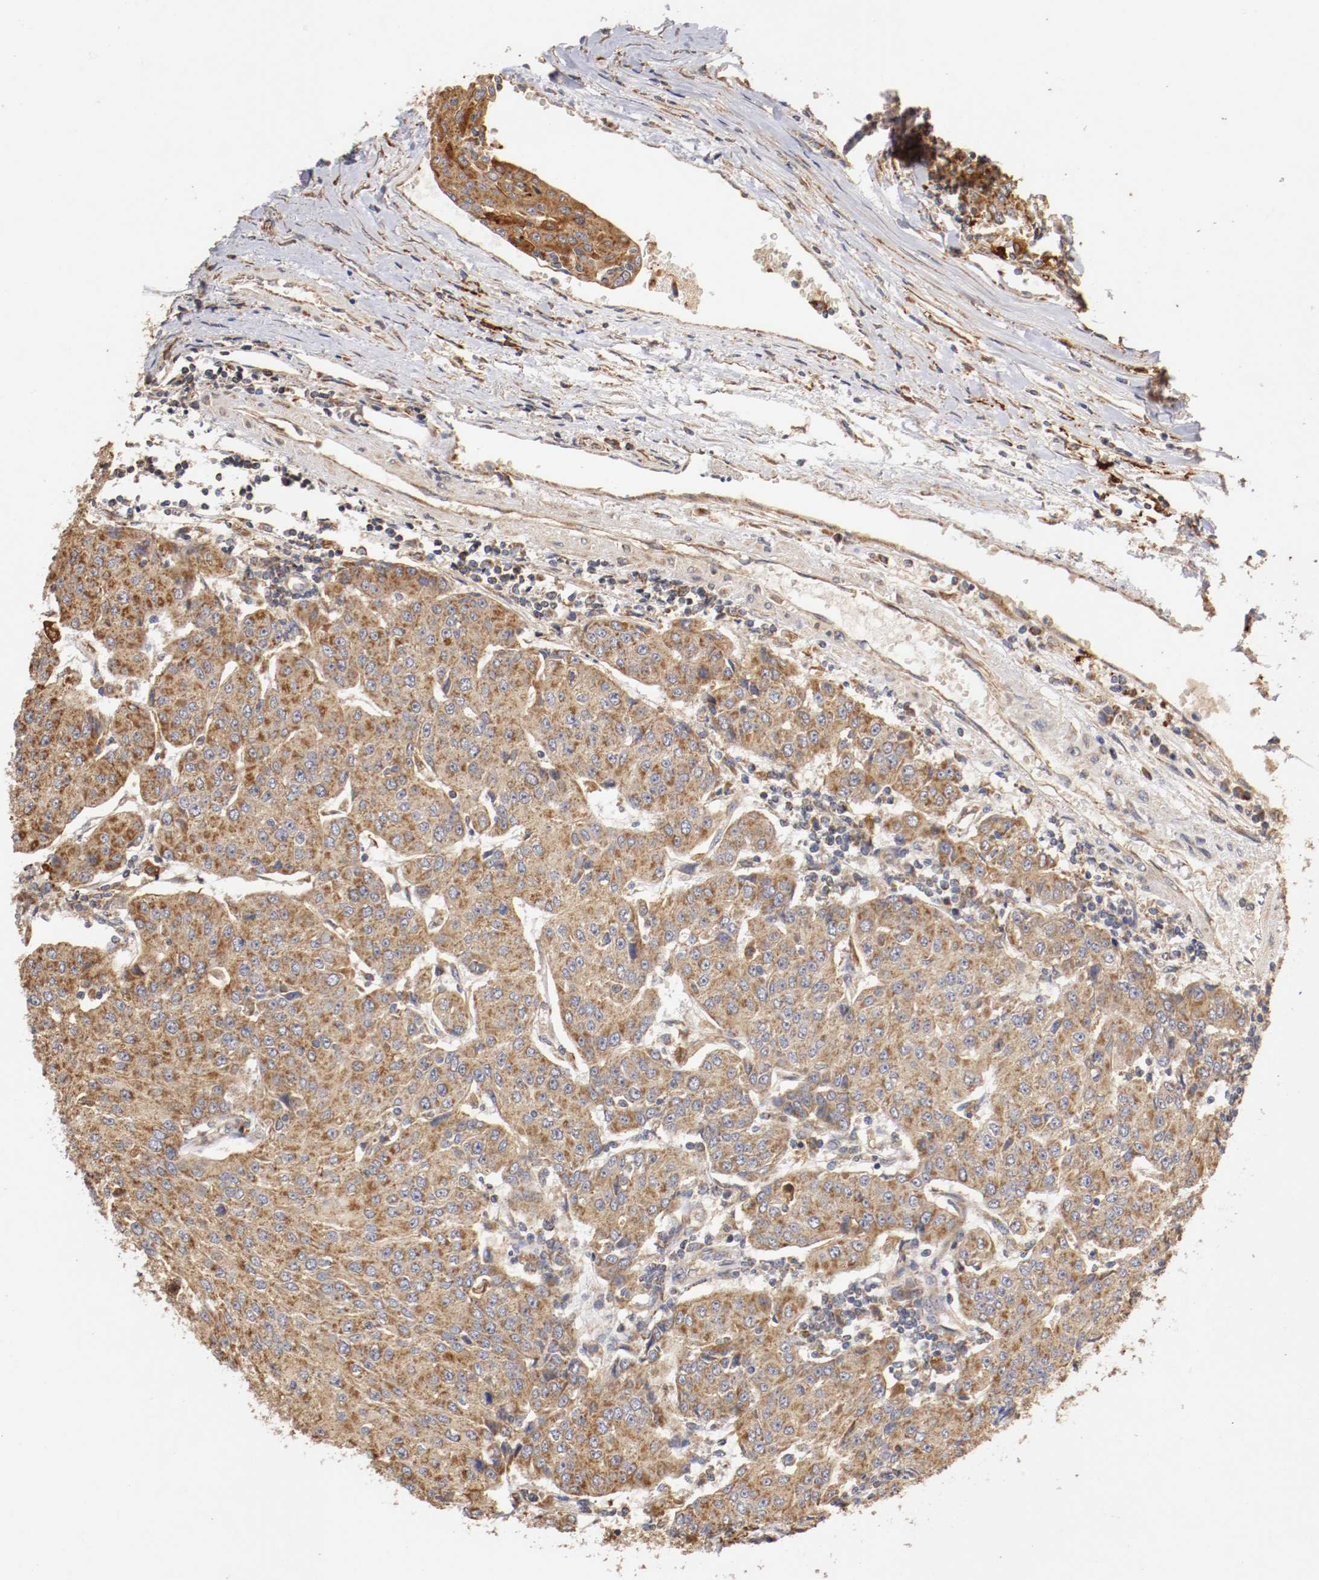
{"staining": {"intensity": "moderate", "quantity": ">75%", "location": "cytoplasmic/membranous"}, "tissue": "urothelial cancer", "cell_type": "Tumor cells", "image_type": "cancer", "snomed": [{"axis": "morphology", "description": "Urothelial carcinoma, High grade"}, {"axis": "topography", "description": "Urinary bladder"}], "caption": "Immunohistochemical staining of high-grade urothelial carcinoma shows medium levels of moderate cytoplasmic/membranous protein staining in approximately >75% of tumor cells.", "gene": "VEZT", "patient": {"sex": "female", "age": 85}}